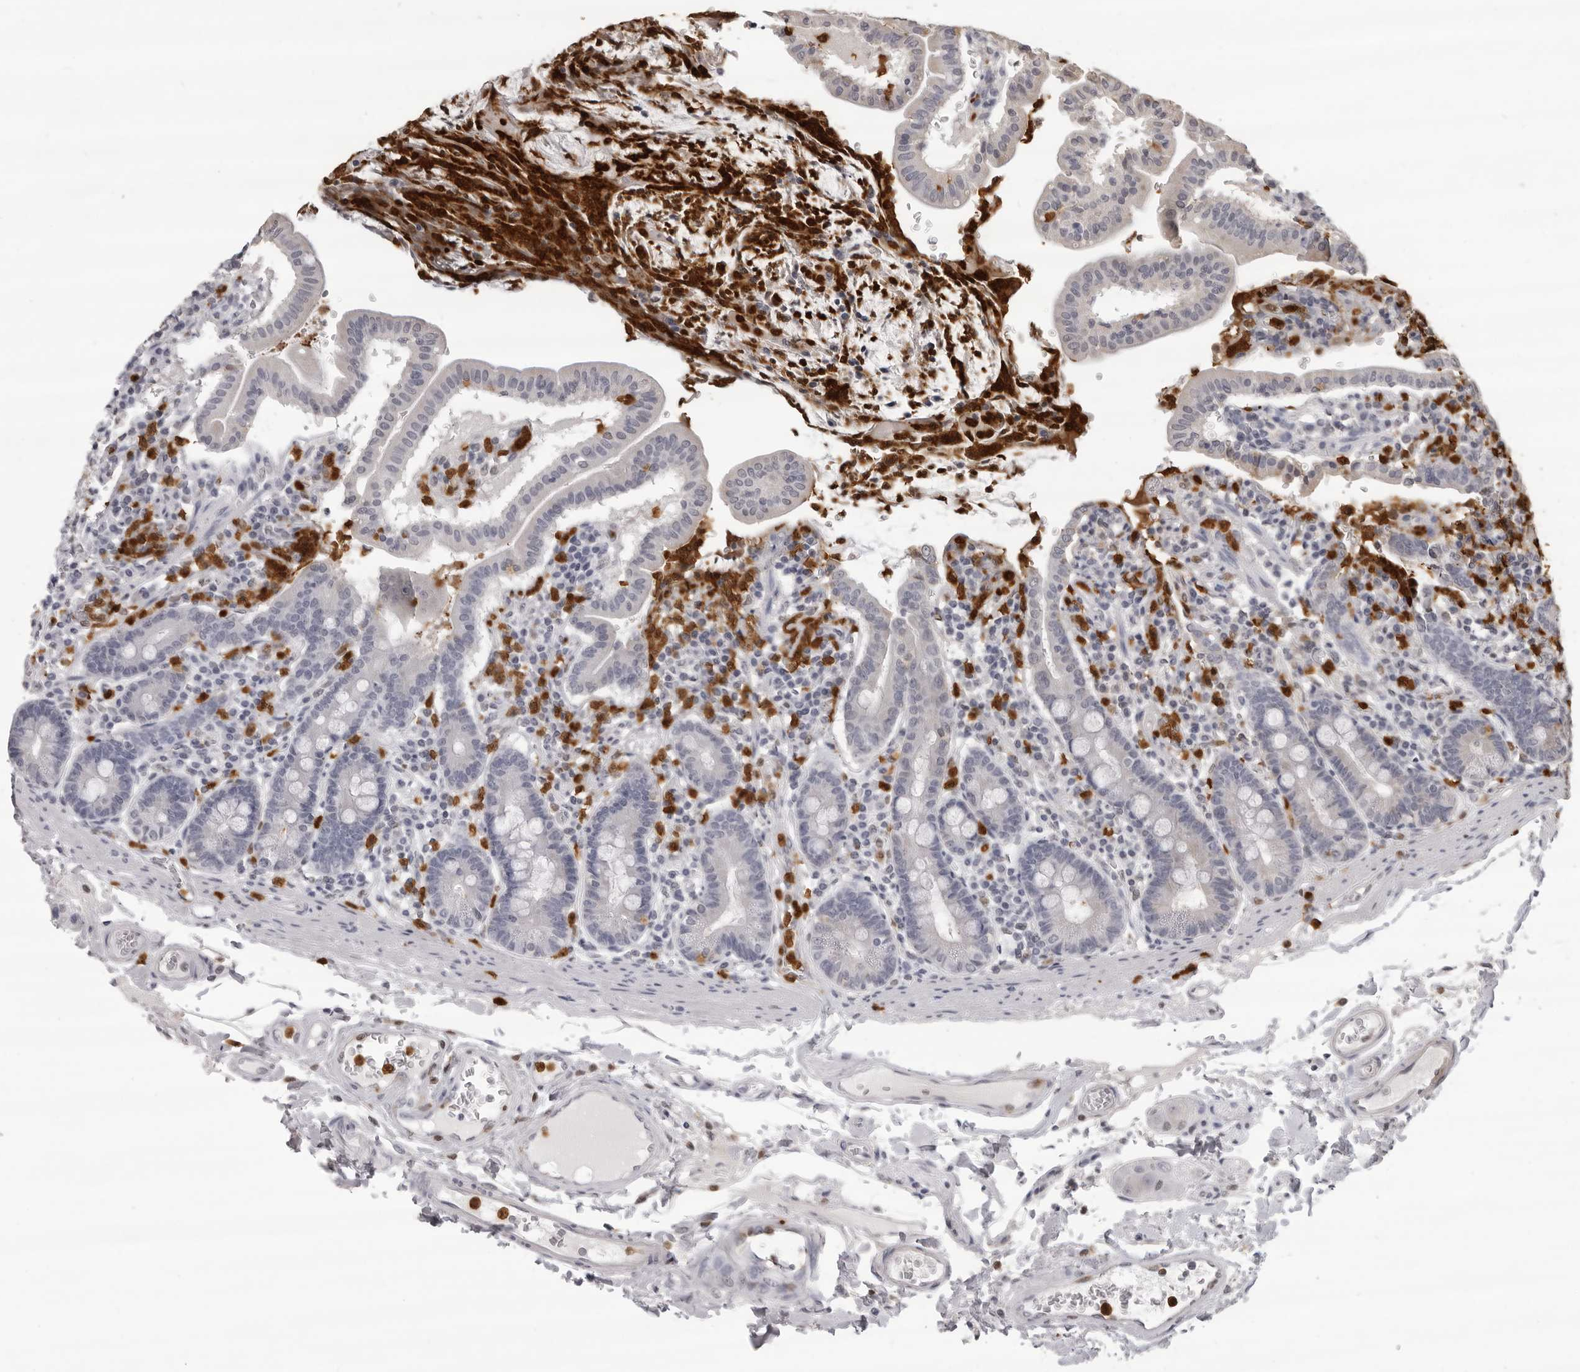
{"staining": {"intensity": "negative", "quantity": "none", "location": "none"}, "tissue": "duodenum", "cell_type": "Glandular cells", "image_type": "normal", "snomed": [{"axis": "morphology", "description": "Normal tissue, NOS"}, {"axis": "morphology", "description": "Adenocarcinoma, NOS"}, {"axis": "topography", "description": "Pancreas"}, {"axis": "topography", "description": "Duodenum"}], "caption": "High power microscopy micrograph of an immunohistochemistry (IHC) micrograph of unremarkable duodenum, revealing no significant staining in glandular cells. (Stains: DAB immunohistochemistry (IHC) with hematoxylin counter stain, Microscopy: brightfield microscopy at high magnification).", "gene": "IL31", "patient": {"sex": "male", "age": 50}}